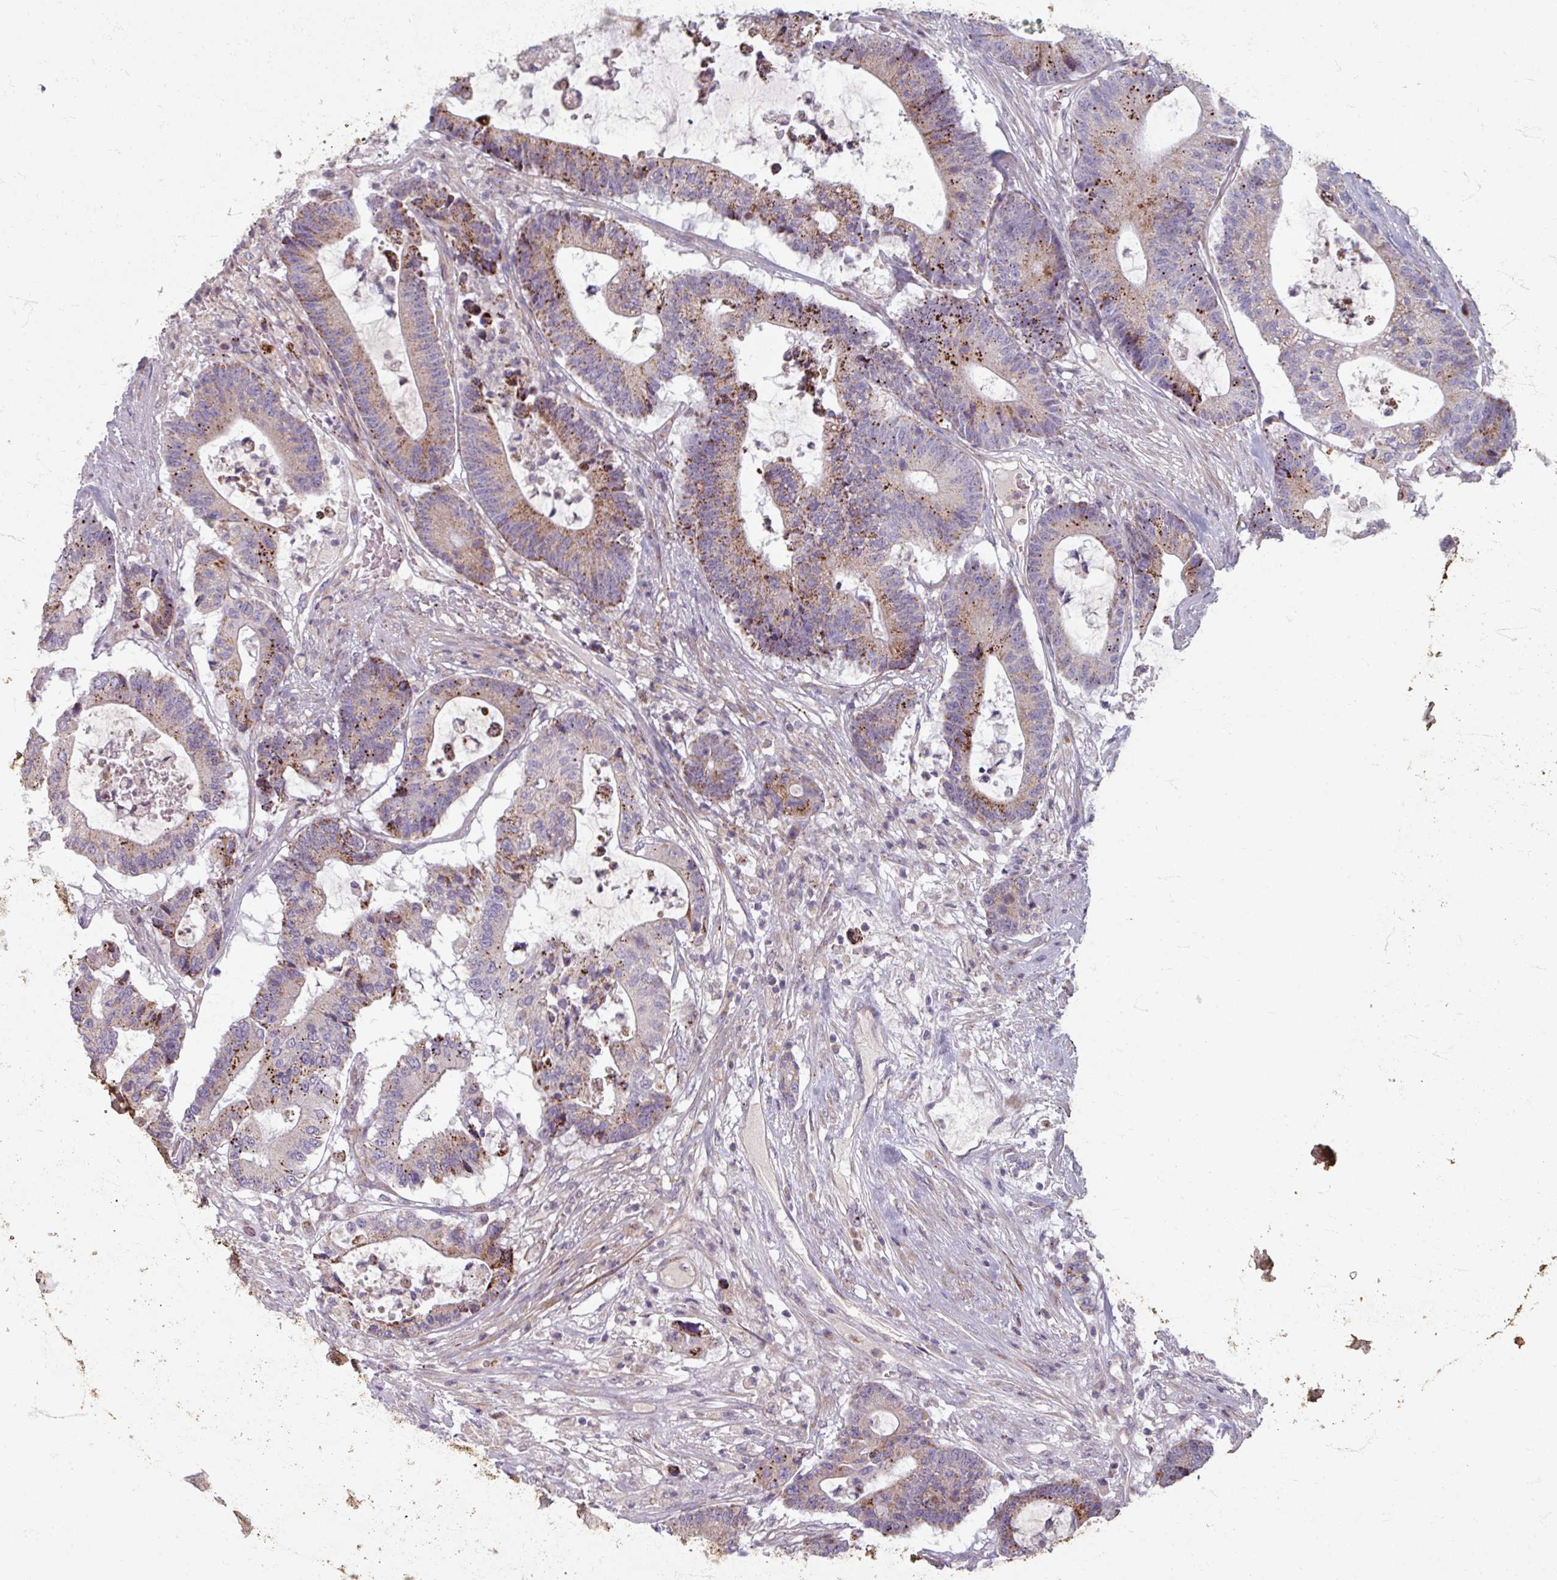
{"staining": {"intensity": "moderate", "quantity": "25%-75%", "location": "cytoplasmic/membranous"}, "tissue": "colorectal cancer", "cell_type": "Tumor cells", "image_type": "cancer", "snomed": [{"axis": "morphology", "description": "Adenocarcinoma, NOS"}, {"axis": "topography", "description": "Colon"}], "caption": "Human colorectal cancer (adenocarcinoma) stained with a protein marker demonstrates moderate staining in tumor cells.", "gene": "GABARAPL1", "patient": {"sex": "female", "age": 84}}